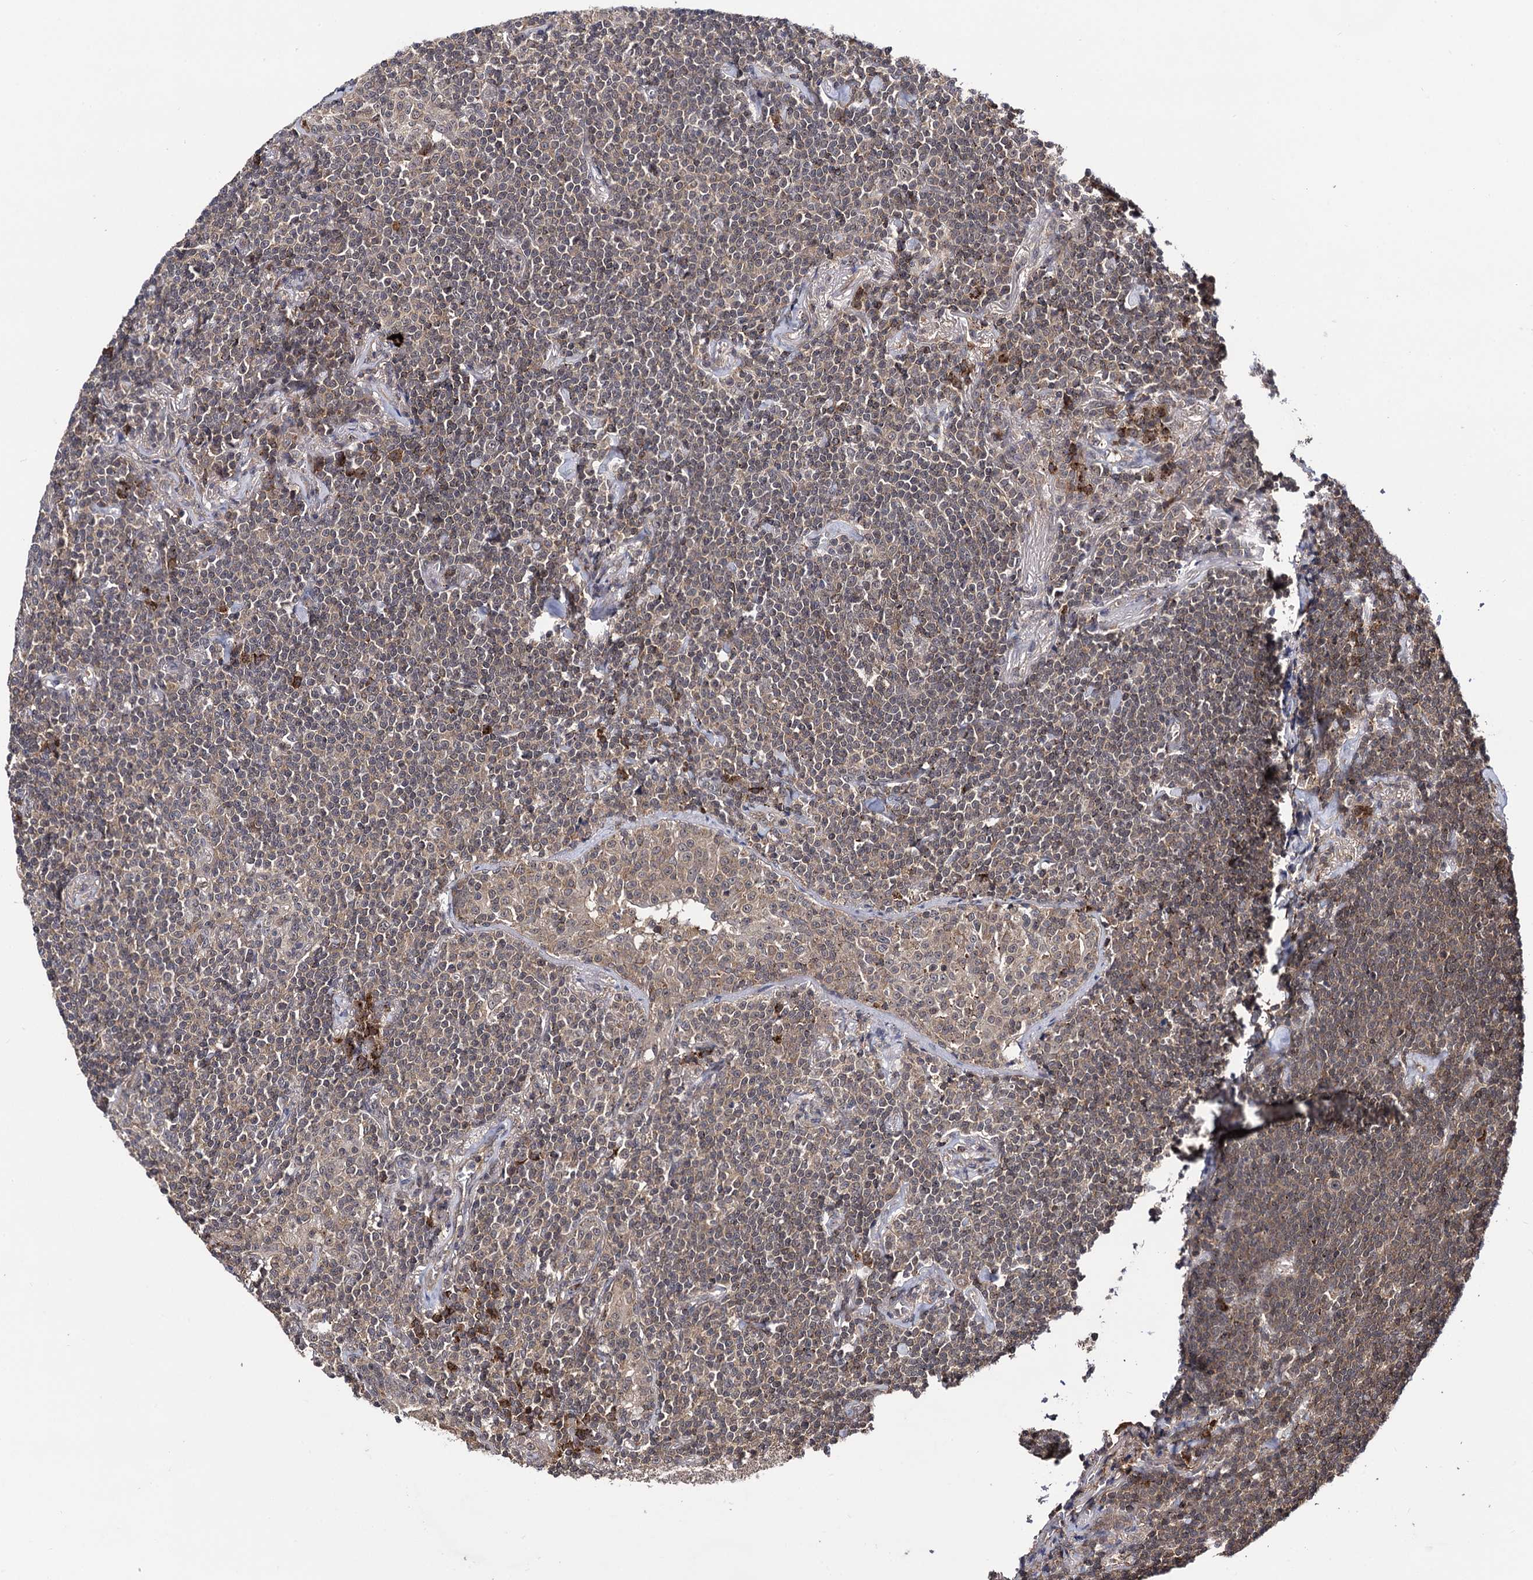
{"staining": {"intensity": "moderate", "quantity": ">75%", "location": "cytoplasmic/membranous"}, "tissue": "lymphoma", "cell_type": "Tumor cells", "image_type": "cancer", "snomed": [{"axis": "morphology", "description": "Malignant lymphoma, non-Hodgkin's type, Low grade"}, {"axis": "topography", "description": "Lung"}], "caption": "Tumor cells exhibit medium levels of moderate cytoplasmic/membranous positivity in about >75% of cells in human low-grade malignant lymphoma, non-Hodgkin's type.", "gene": "MICAL2", "patient": {"sex": "female", "age": 71}}